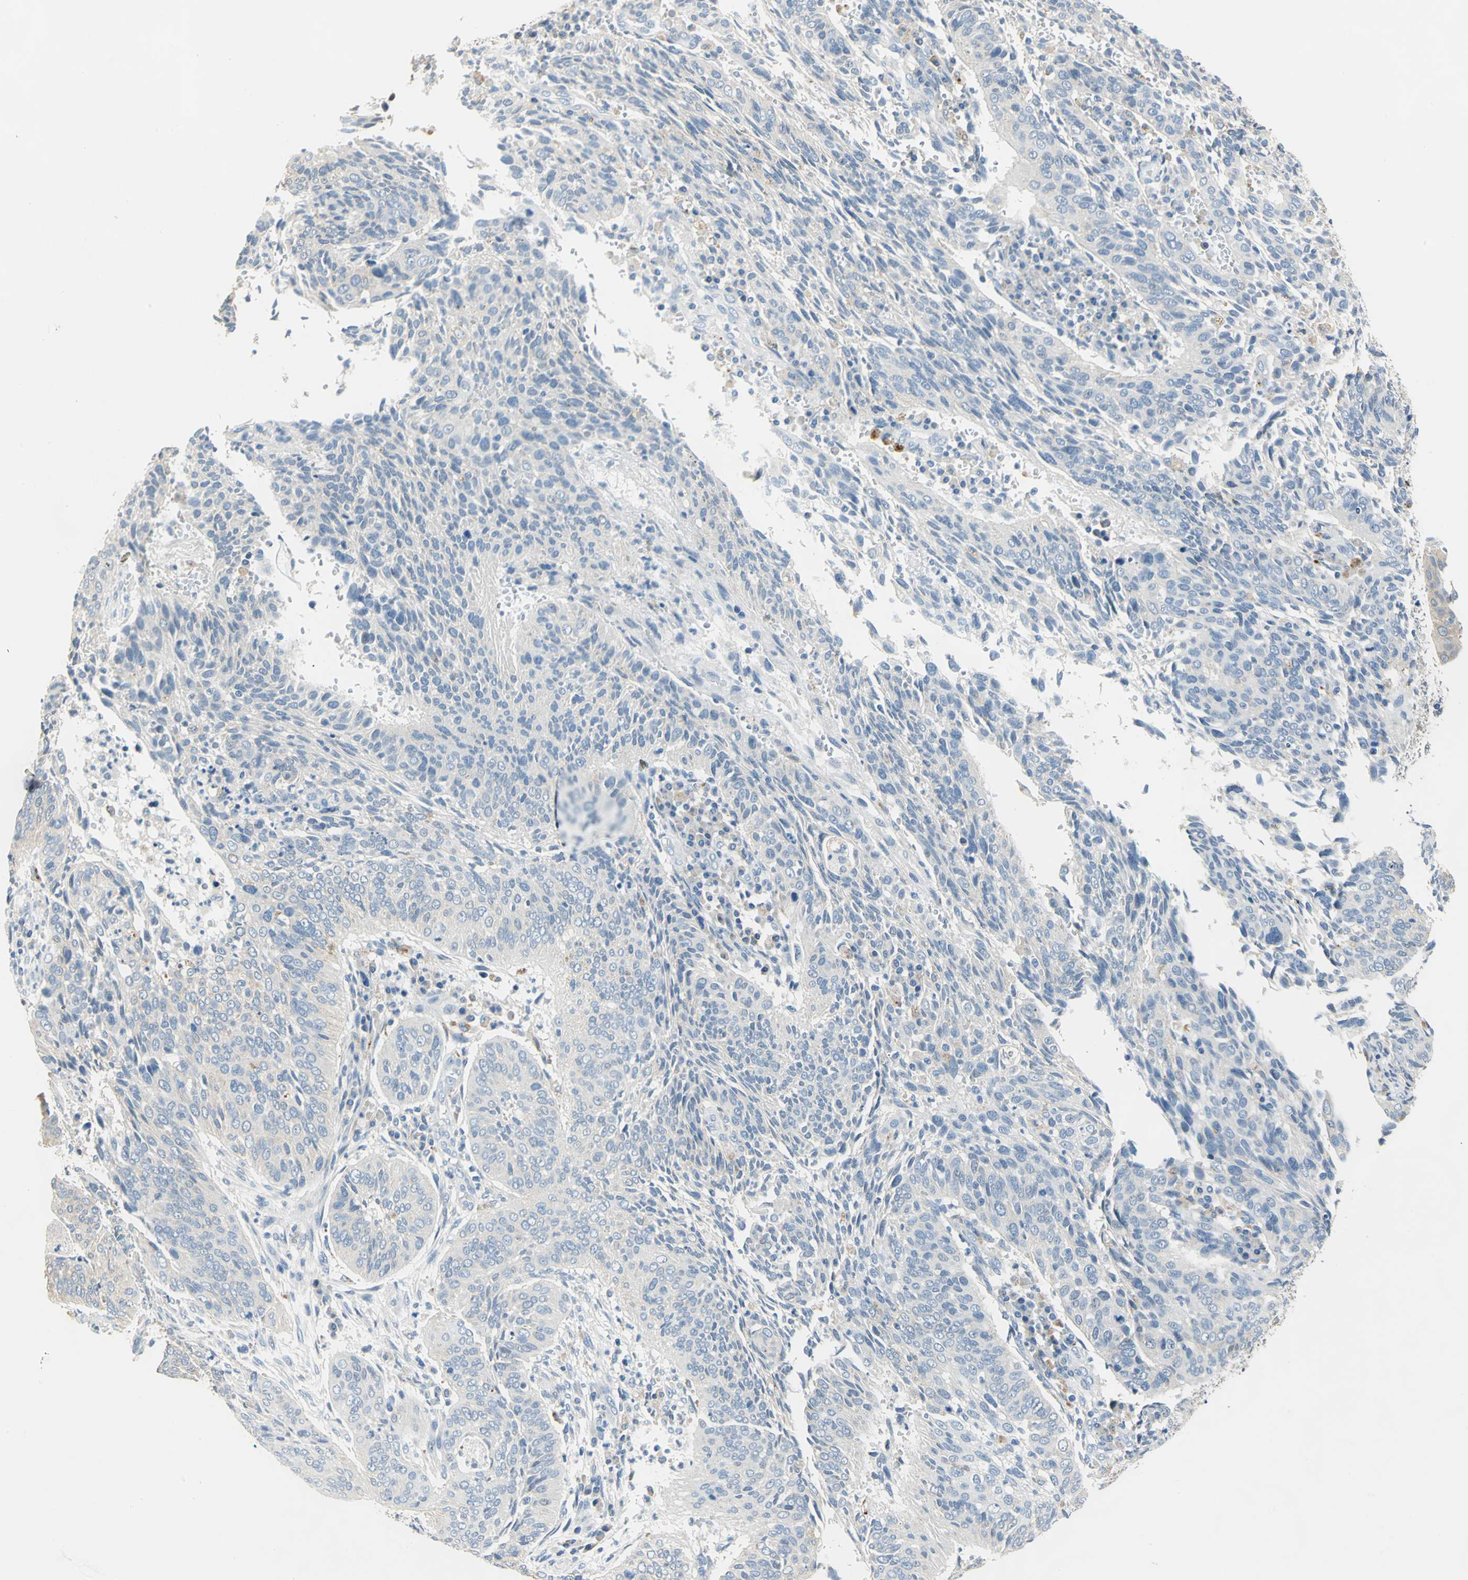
{"staining": {"intensity": "weak", "quantity": "25%-75%", "location": "cytoplasmic/membranous"}, "tissue": "cervical cancer", "cell_type": "Tumor cells", "image_type": "cancer", "snomed": [{"axis": "morphology", "description": "Squamous cell carcinoma, NOS"}, {"axis": "topography", "description": "Cervix"}], "caption": "The photomicrograph shows a brown stain indicating the presence of a protein in the cytoplasmic/membranous of tumor cells in squamous cell carcinoma (cervical).", "gene": "RASD2", "patient": {"sex": "female", "age": 39}}